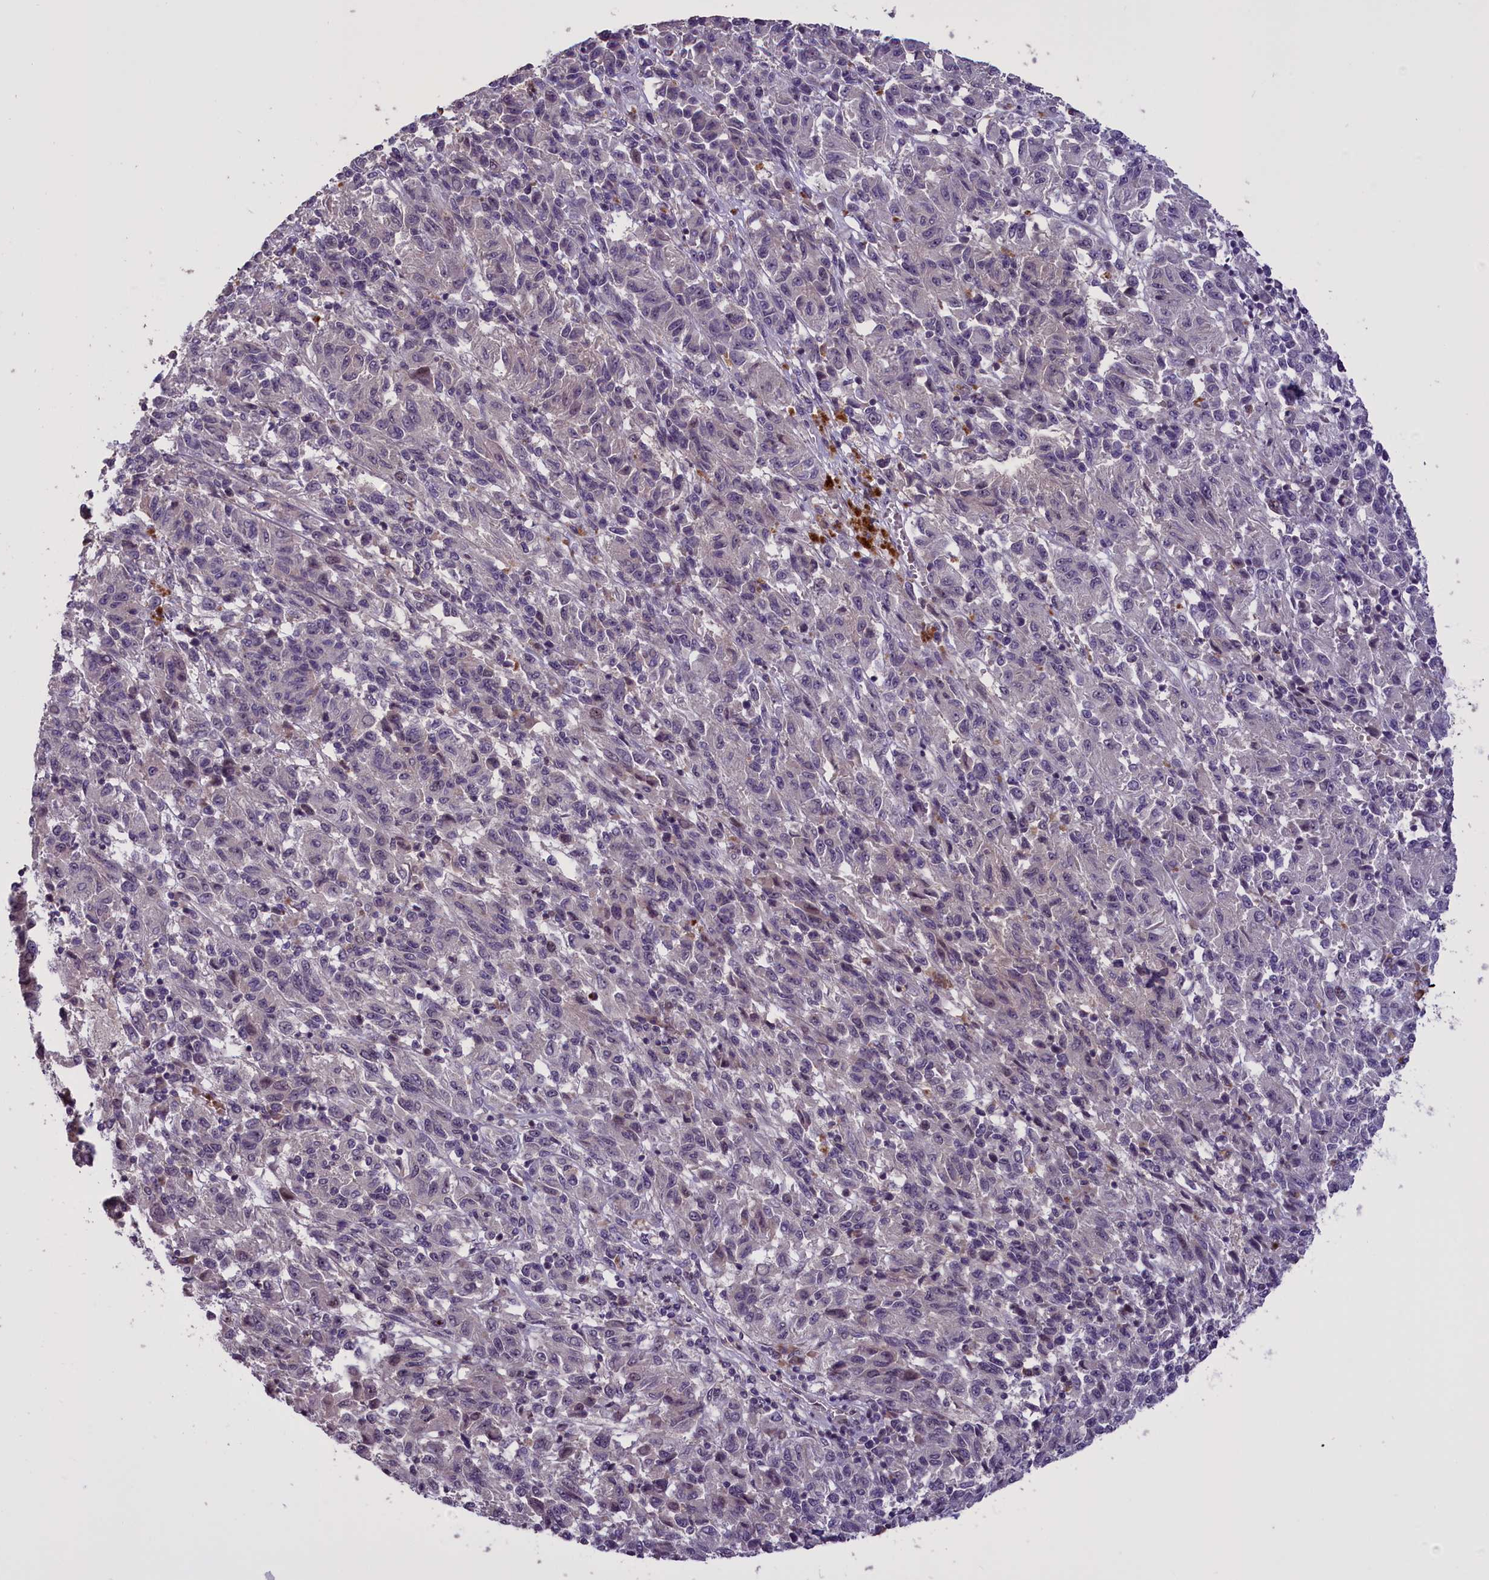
{"staining": {"intensity": "negative", "quantity": "none", "location": "none"}, "tissue": "melanoma", "cell_type": "Tumor cells", "image_type": "cancer", "snomed": [{"axis": "morphology", "description": "Malignant melanoma, Metastatic site"}, {"axis": "topography", "description": "Lung"}], "caption": "This is an immunohistochemistry (IHC) histopathology image of human melanoma. There is no staining in tumor cells.", "gene": "ENHO", "patient": {"sex": "male", "age": 64}}